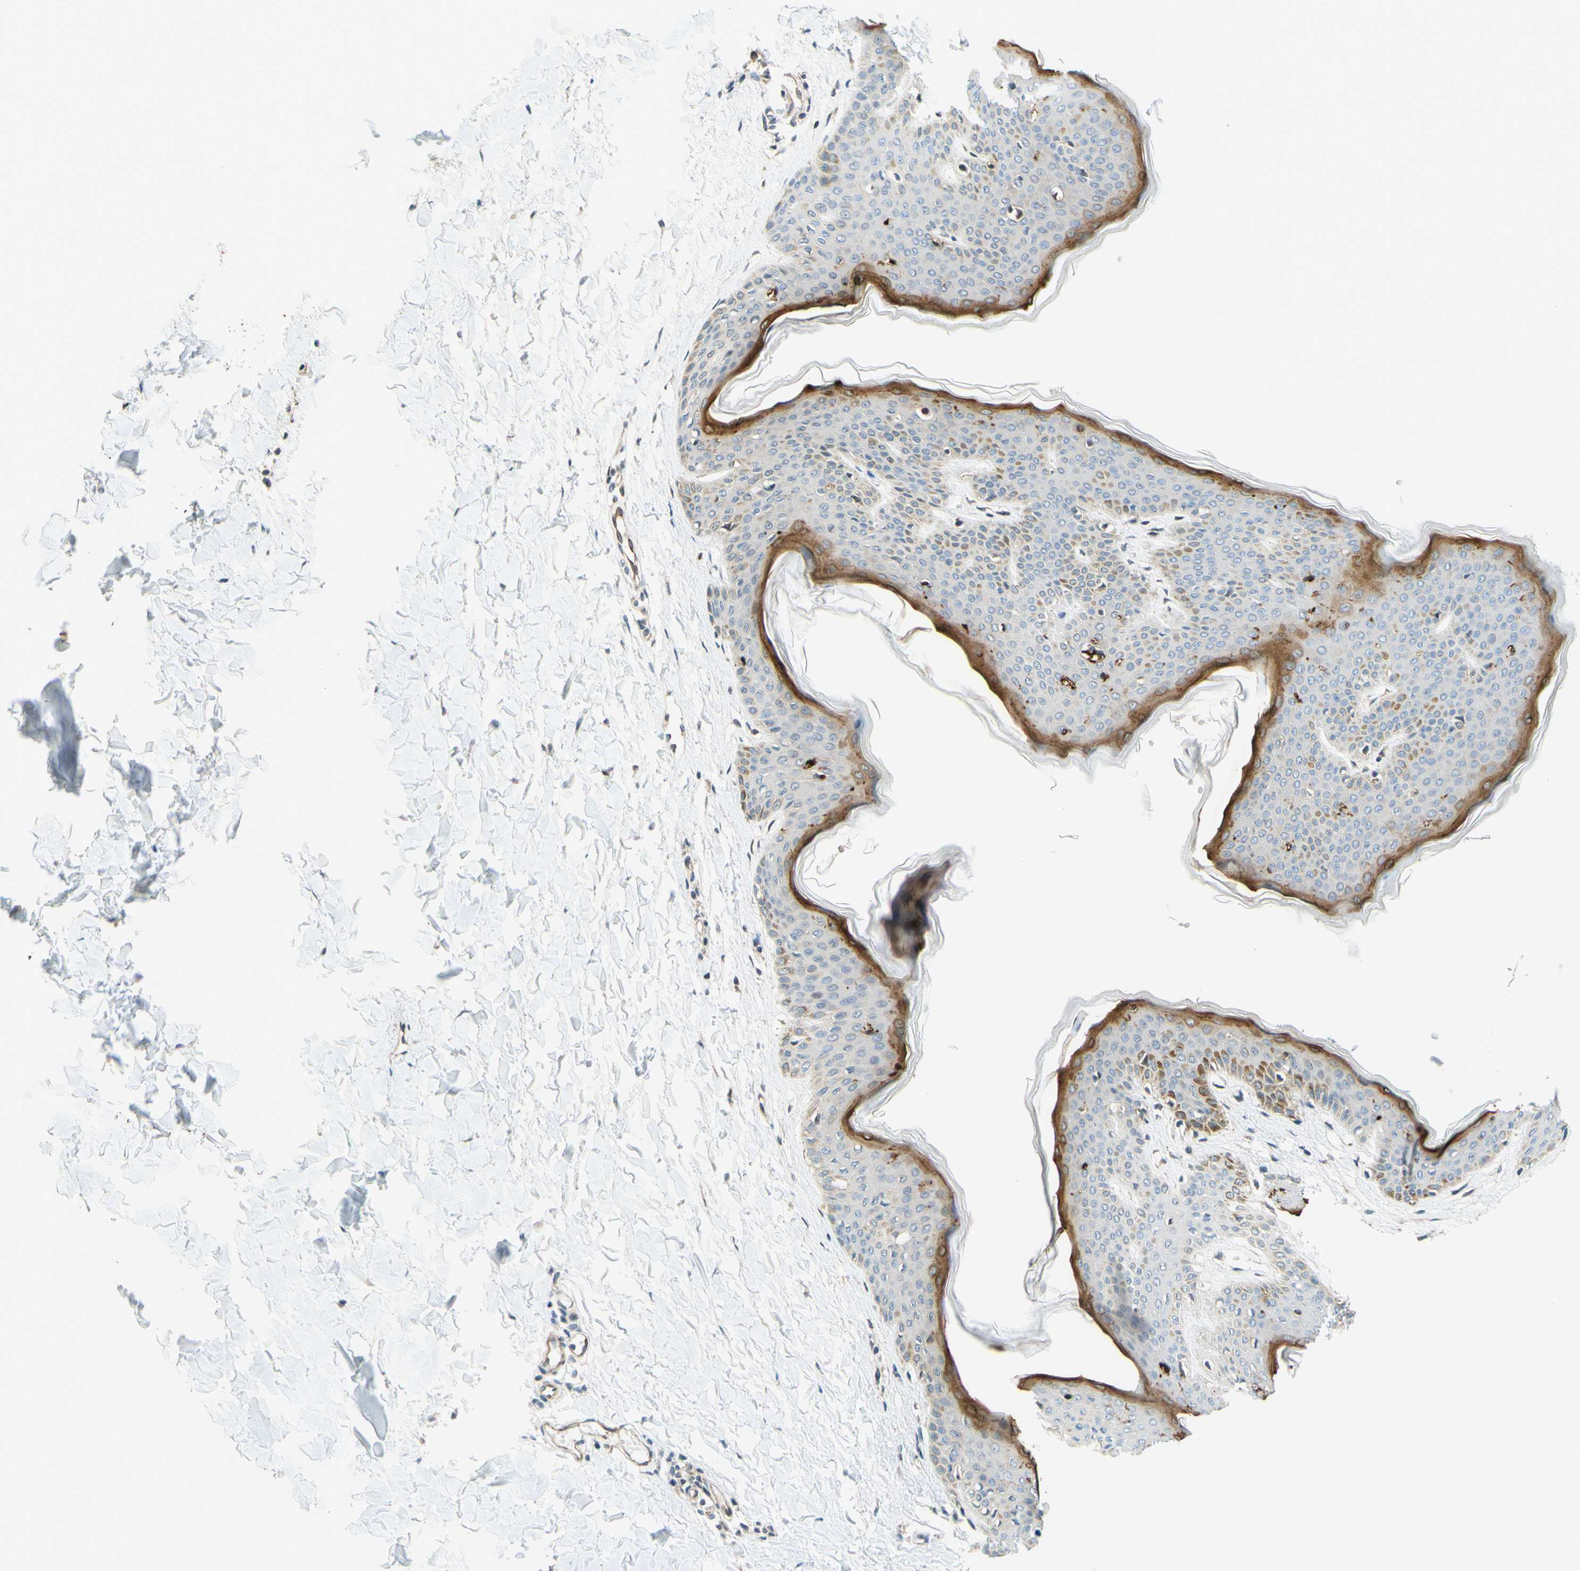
{"staining": {"intensity": "negative", "quantity": "none", "location": "none"}, "tissue": "skin", "cell_type": "Fibroblasts", "image_type": "normal", "snomed": [{"axis": "morphology", "description": "Normal tissue, NOS"}, {"axis": "topography", "description": "Skin"}], "caption": "The image exhibits no significant expression in fibroblasts of skin.", "gene": "C2CD2L", "patient": {"sex": "female", "age": 17}}